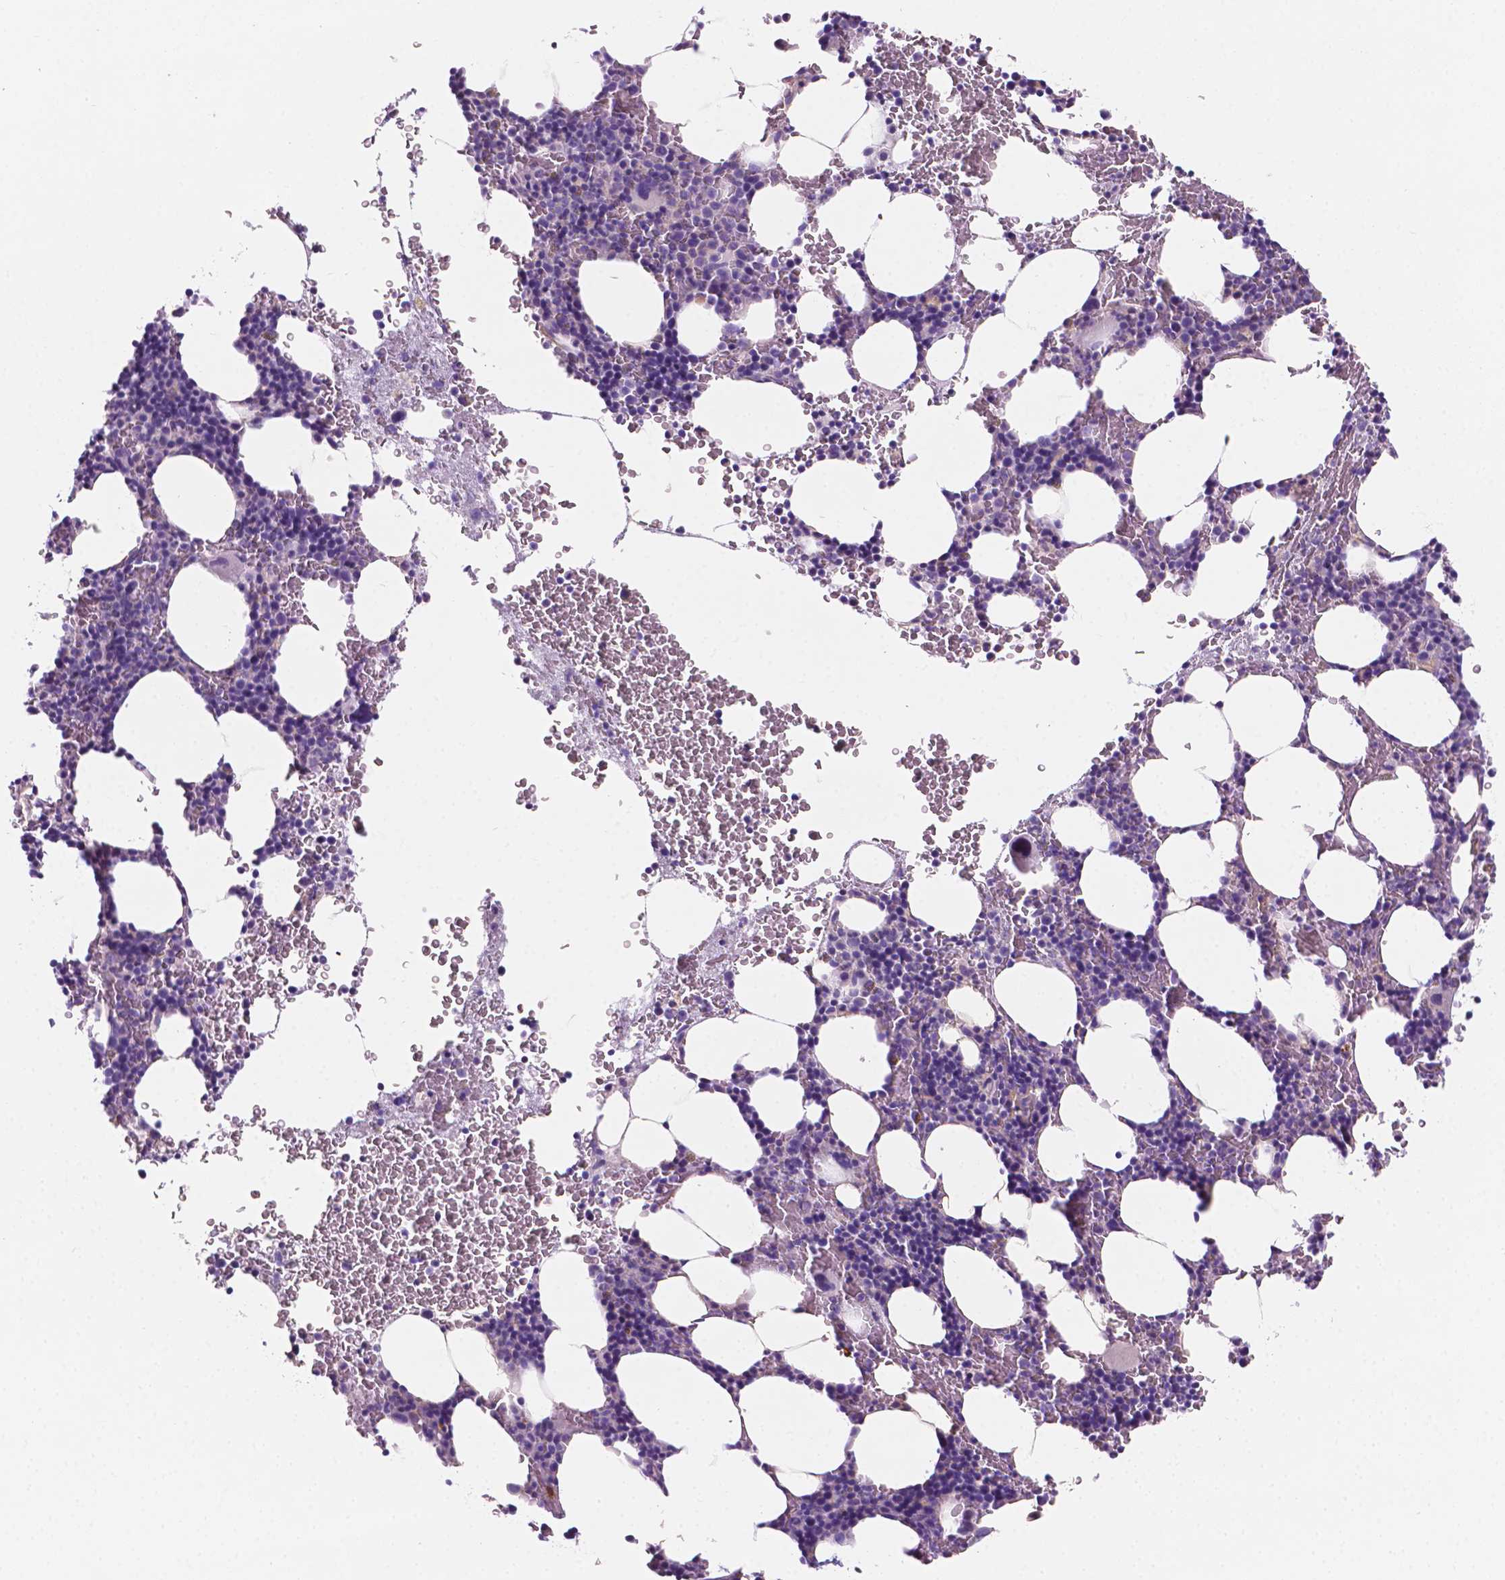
{"staining": {"intensity": "negative", "quantity": "none", "location": "none"}, "tissue": "bone marrow", "cell_type": "Hematopoietic cells", "image_type": "normal", "snomed": [{"axis": "morphology", "description": "Normal tissue, NOS"}, {"axis": "topography", "description": "Bone marrow"}], "caption": "Photomicrograph shows no protein staining in hematopoietic cells of normal bone marrow.", "gene": "EPPK1", "patient": {"sex": "male", "age": 77}}